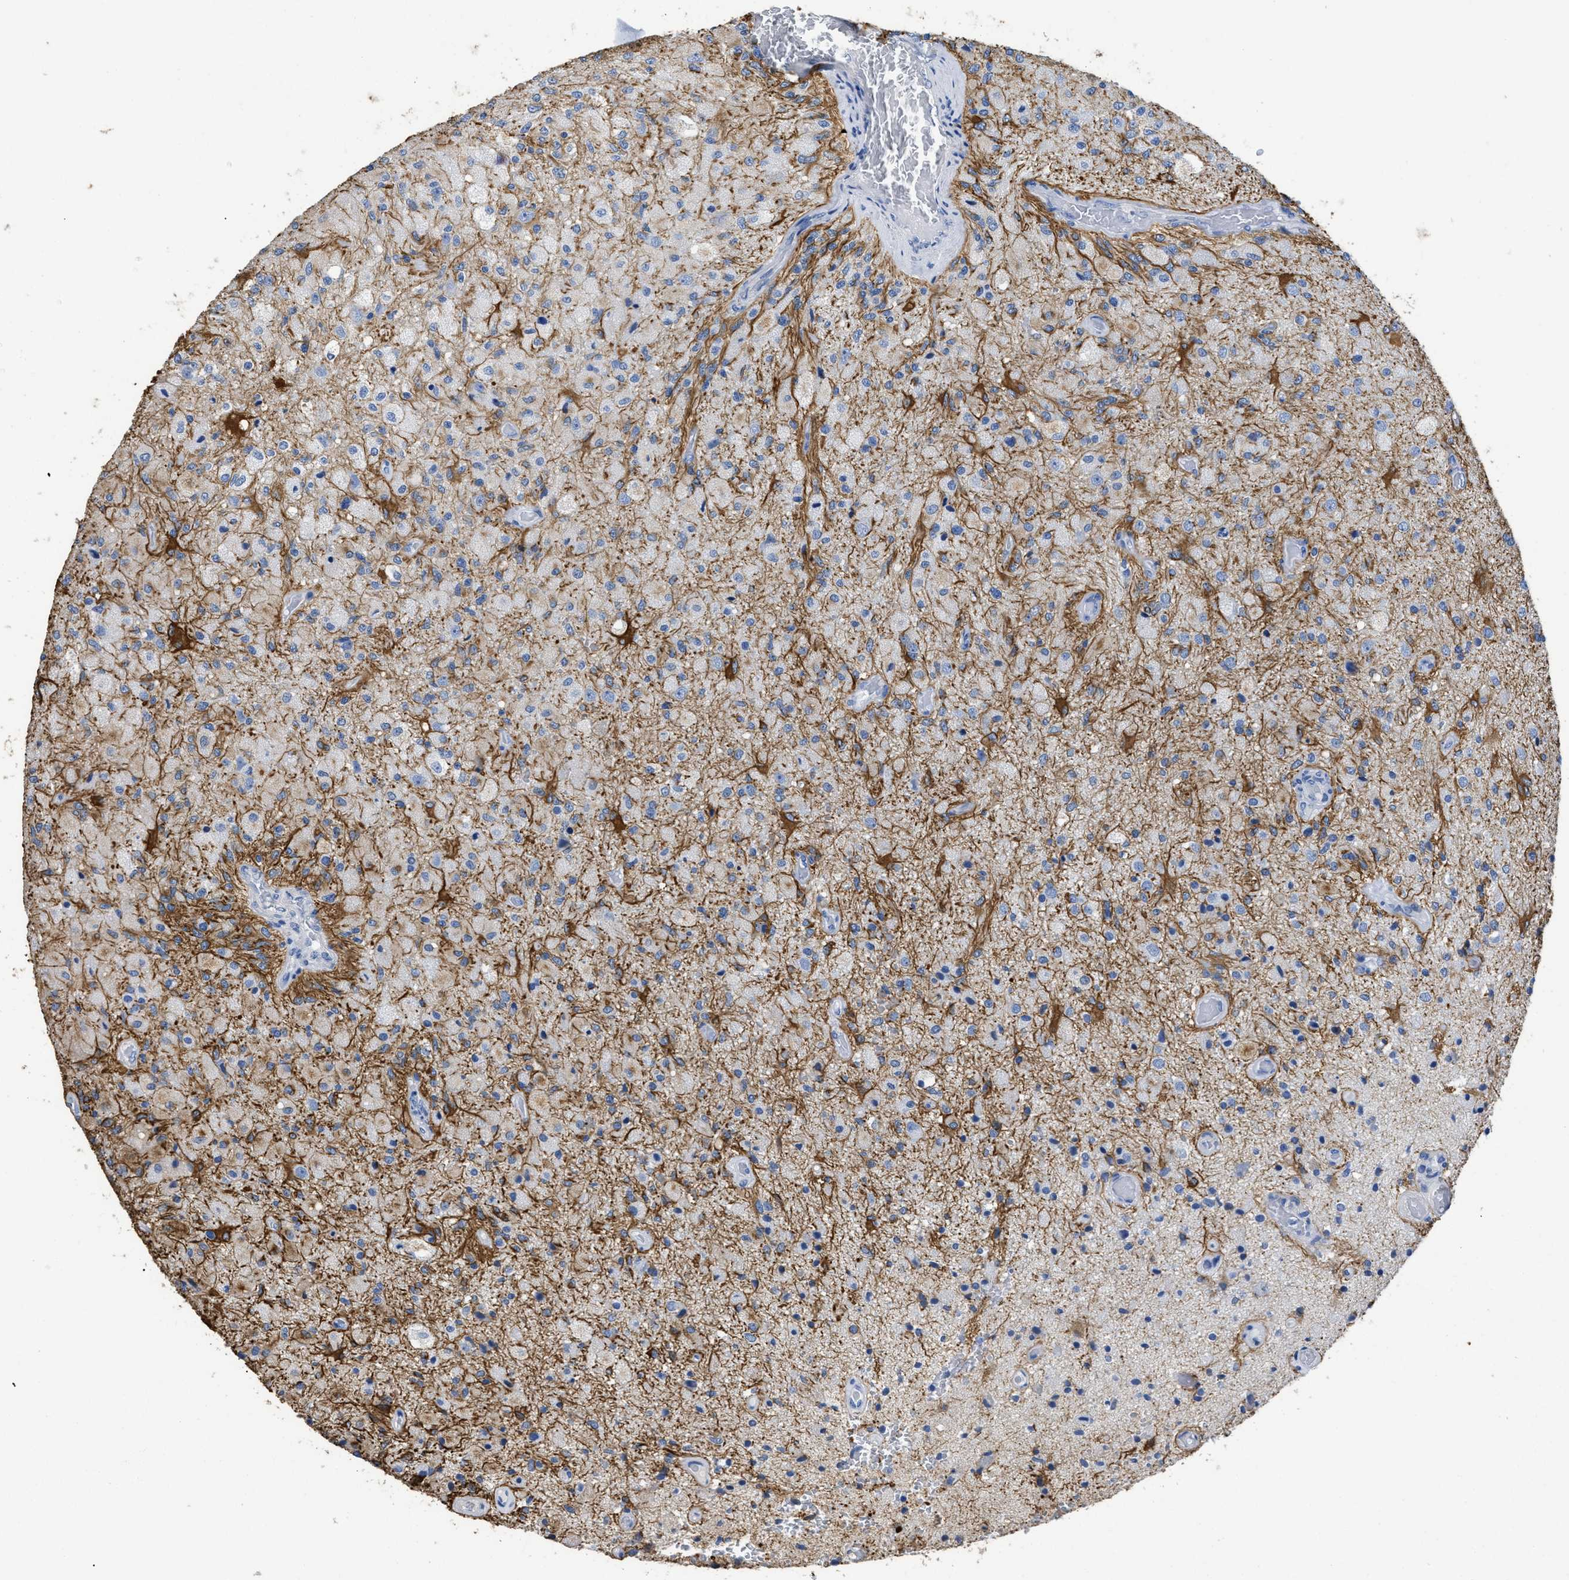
{"staining": {"intensity": "strong", "quantity": "<25%", "location": "cytoplasmic/membranous"}, "tissue": "glioma", "cell_type": "Tumor cells", "image_type": "cancer", "snomed": [{"axis": "morphology", "description": "Normal tissue, NOS"}, {"axis": "morphology", "description": "Glioma, malignant, High grade"}, {"axis": "topography", "description": "Cerebral cortex"}], "caption": "Malignant glioma (high-grade) was stained to show a protein in brown. There is medium levels of strong cytoplasmic/membranous staining in approximately <25% of tumor cells. (DAB (3,3'-diaminobenzidine) IHC with brightfield microscopy, high magnification).", "gene": "DLC1", "patient": {"sex": "male", "age": 77}}